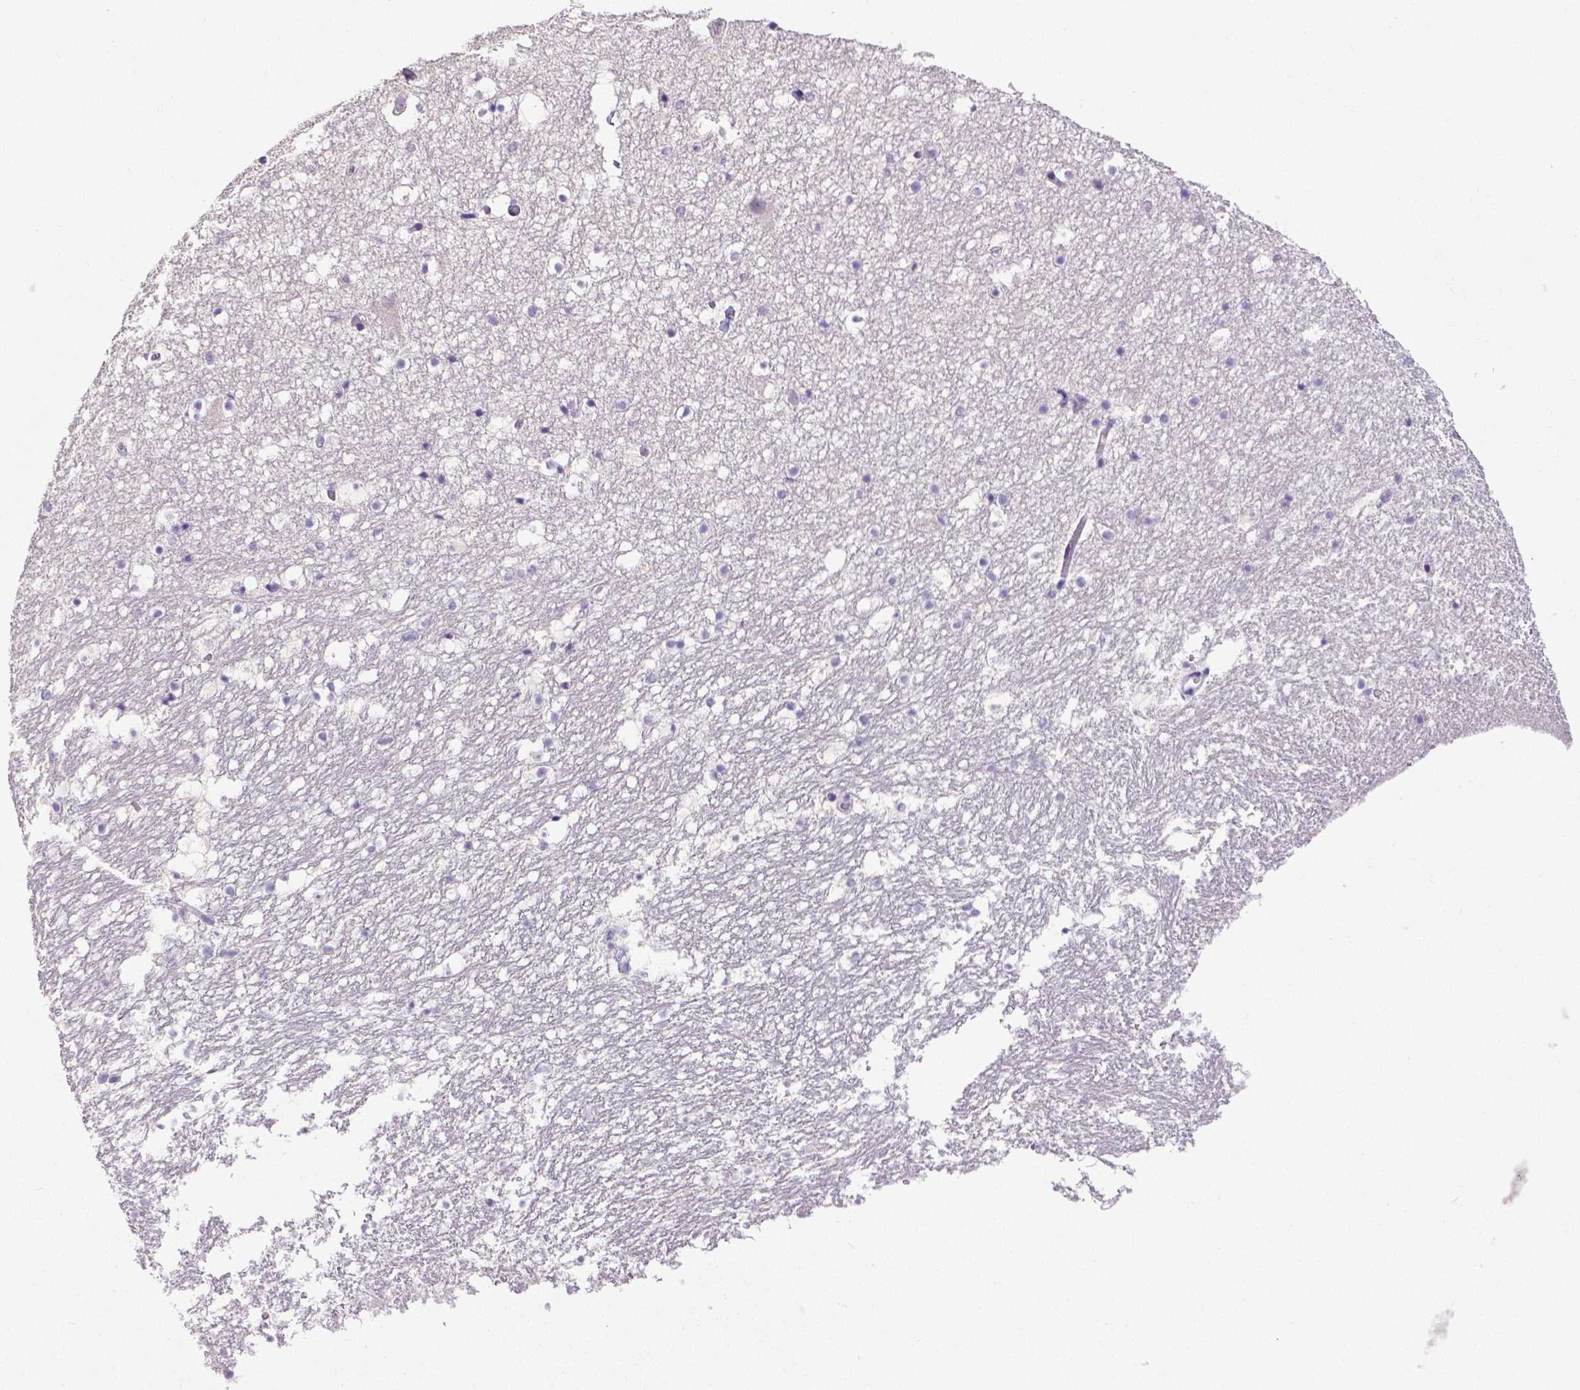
{"staining": {"intensity": "negative", "quantity": "none", "location": "none"}, "tissue": "hippocampus", "cell_type": "Glial cells", "image_type": "normal", "snomed": [{"axis": "morphology", "description": "Normal tissue, NOS"}, {"axis": "topography", "description": "Hippocampus"}], "caption": "Immunohistochemistry (IHC) histopathology image of normal hippocampus: human hippocampus stained with DAB (3,3'-diaminobenzidine) reveals no significant protein positivity in glial cells.", "gene": "MMP9", "patient": {"sex": "male", "age": 26}}